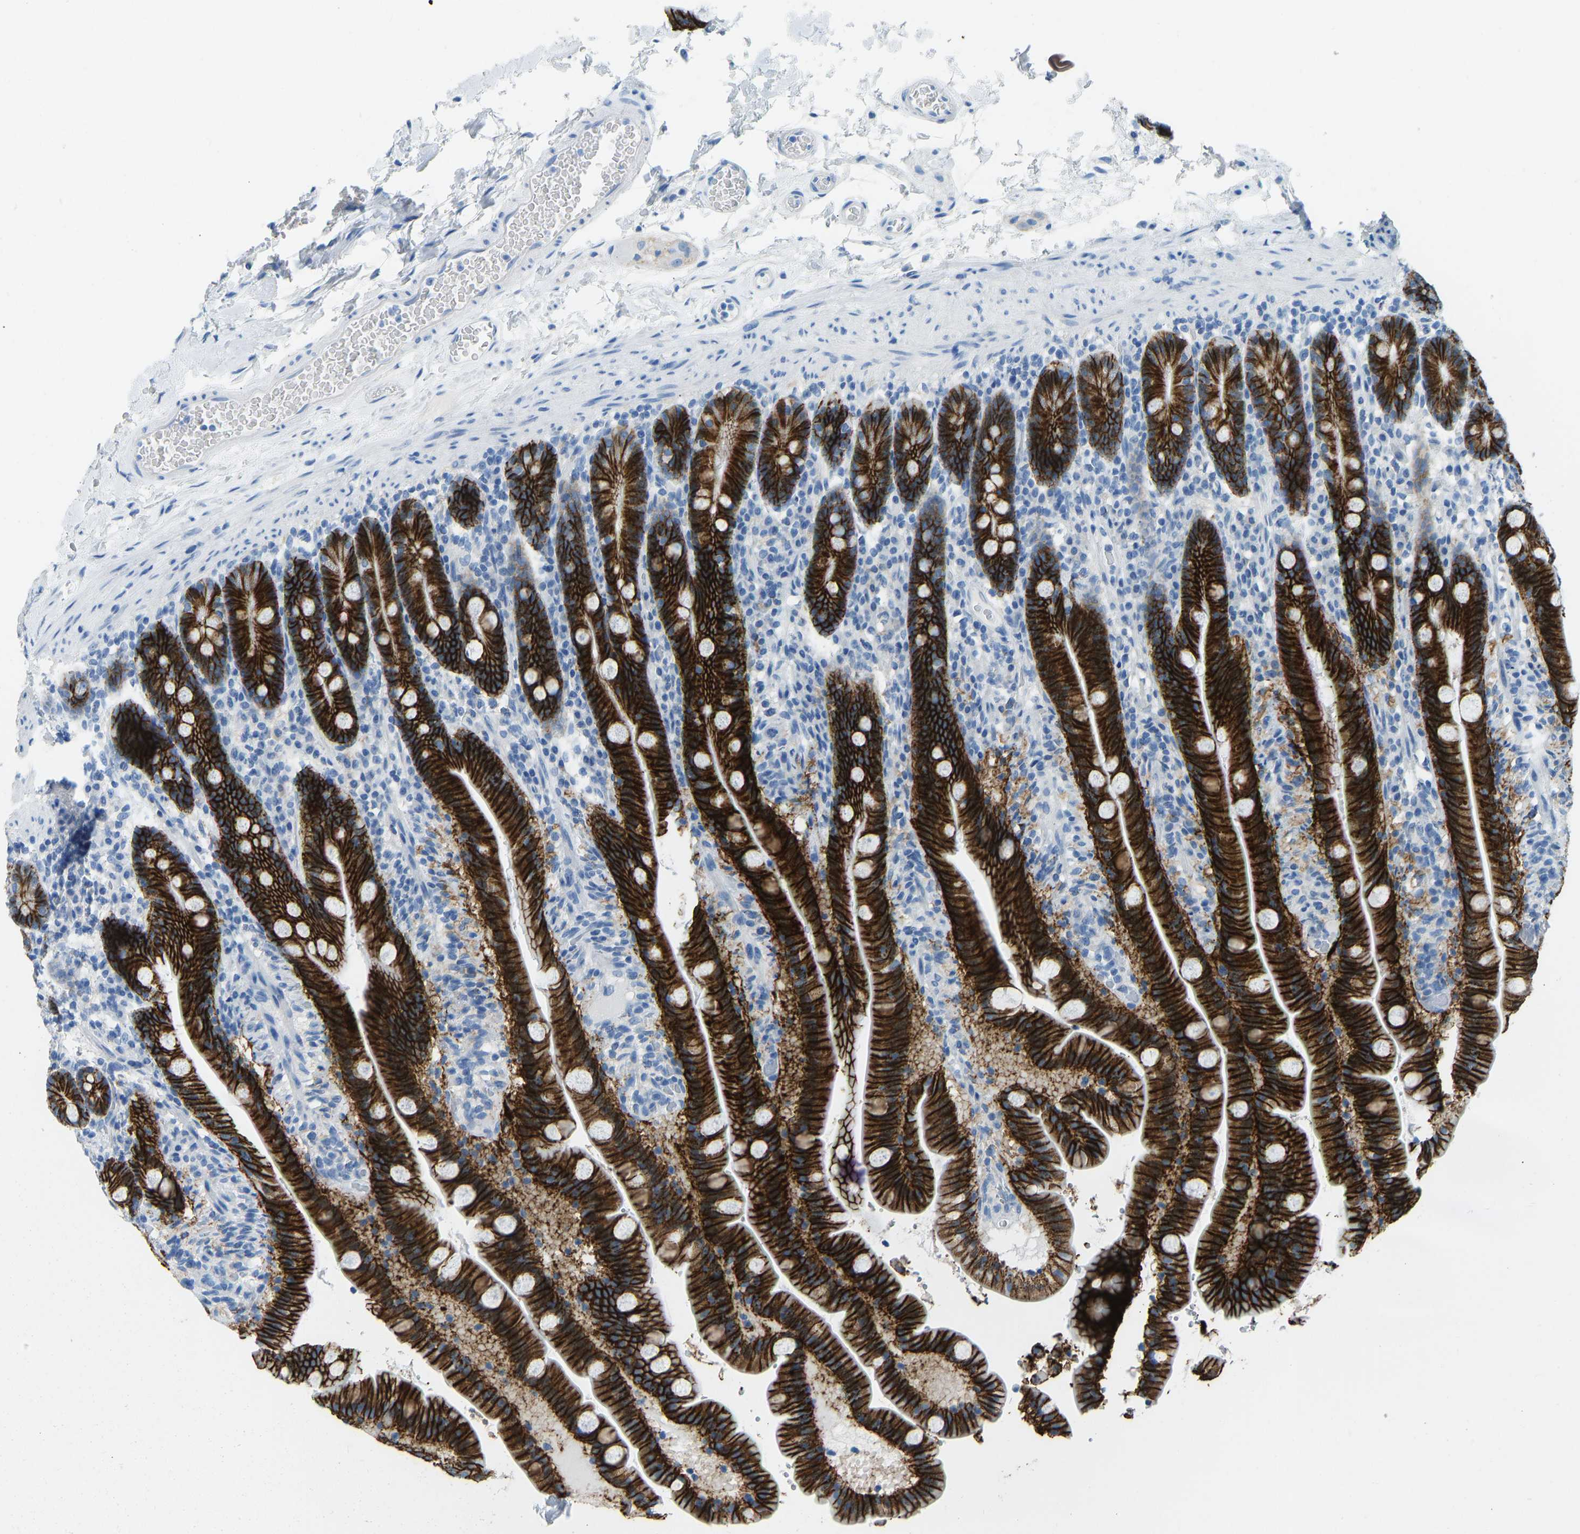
{"staining": {"intensity": "strong", "quantity": ">75%", "location": "cytoplasmic/membranous"}, "tissue": "duodenum", "cell_type": "Glandular cells", "image_type": "normal", "snomed": [{"axis": "morphology", "description": "Normal tissue, NOS"}, {"axis": "topography", "description": "Duodenum"}], "caption": "Protein staining demonstrates strong cytoplasmic/membranous staining in about >75% of glandular cells in benign duodenum.", "gene": "ATP1A1", "patient": {"sex": "male", "age": 54}}